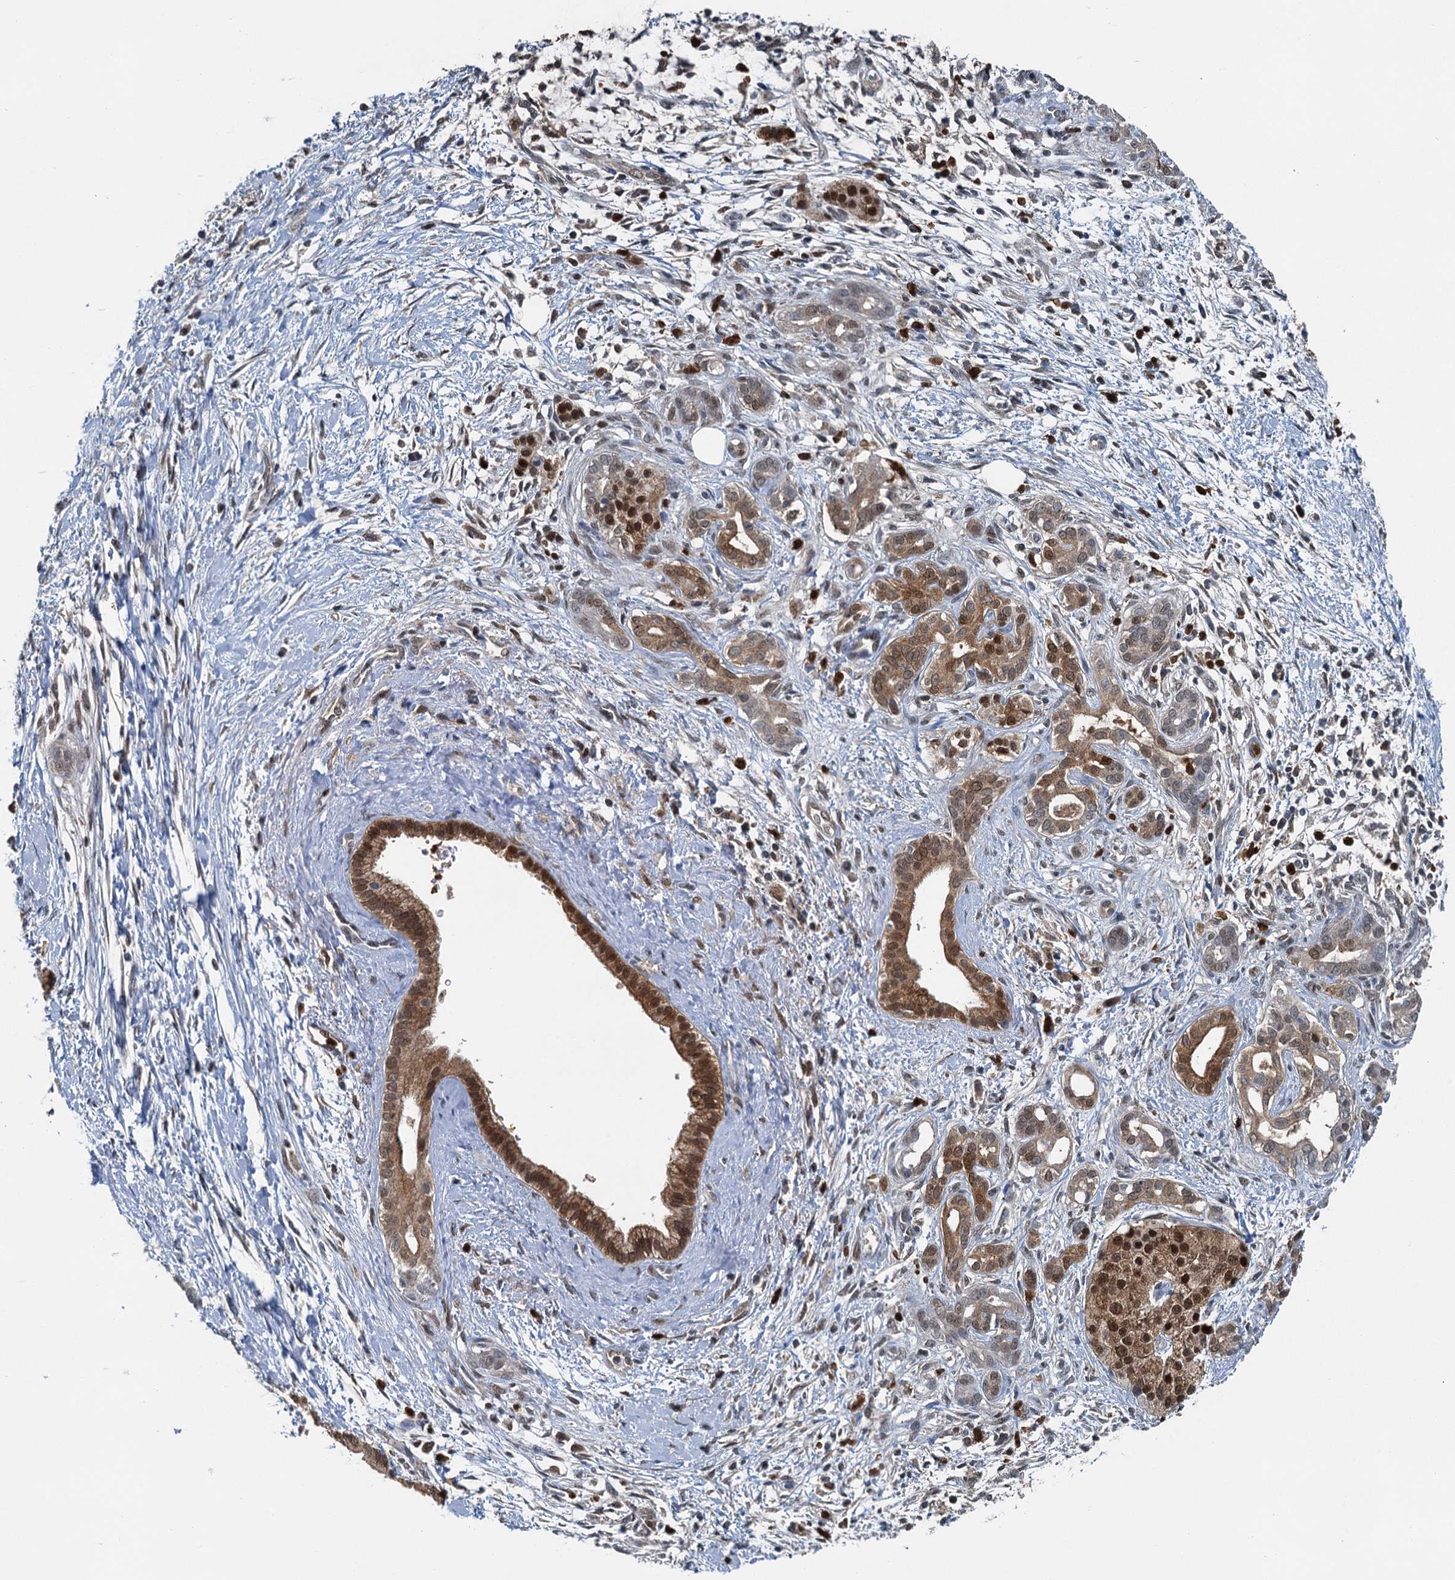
{"staining": {"intensity": "moderate", "quantity": ">75%", "location": "cytoplasmic/membranous,nuclear"}, "tissue": "pancreatic cancer", "cell_type": "Tumor cells", "image_type": "cancer", "snomed": [{"axis": "morphology", "description": "Adenocarcinoma, NOS"}, {"axis": "topography", "description": "Pancreas"}], "caption": "Protein expression analysis of human adenocarcinoma (pancreatic) reveals moderate cytoplasmic/membranous and nuclear expression in approximately >75% of tumor cells.", "gene": "GPI", "patient": {"sex": "male", "age": 58}}